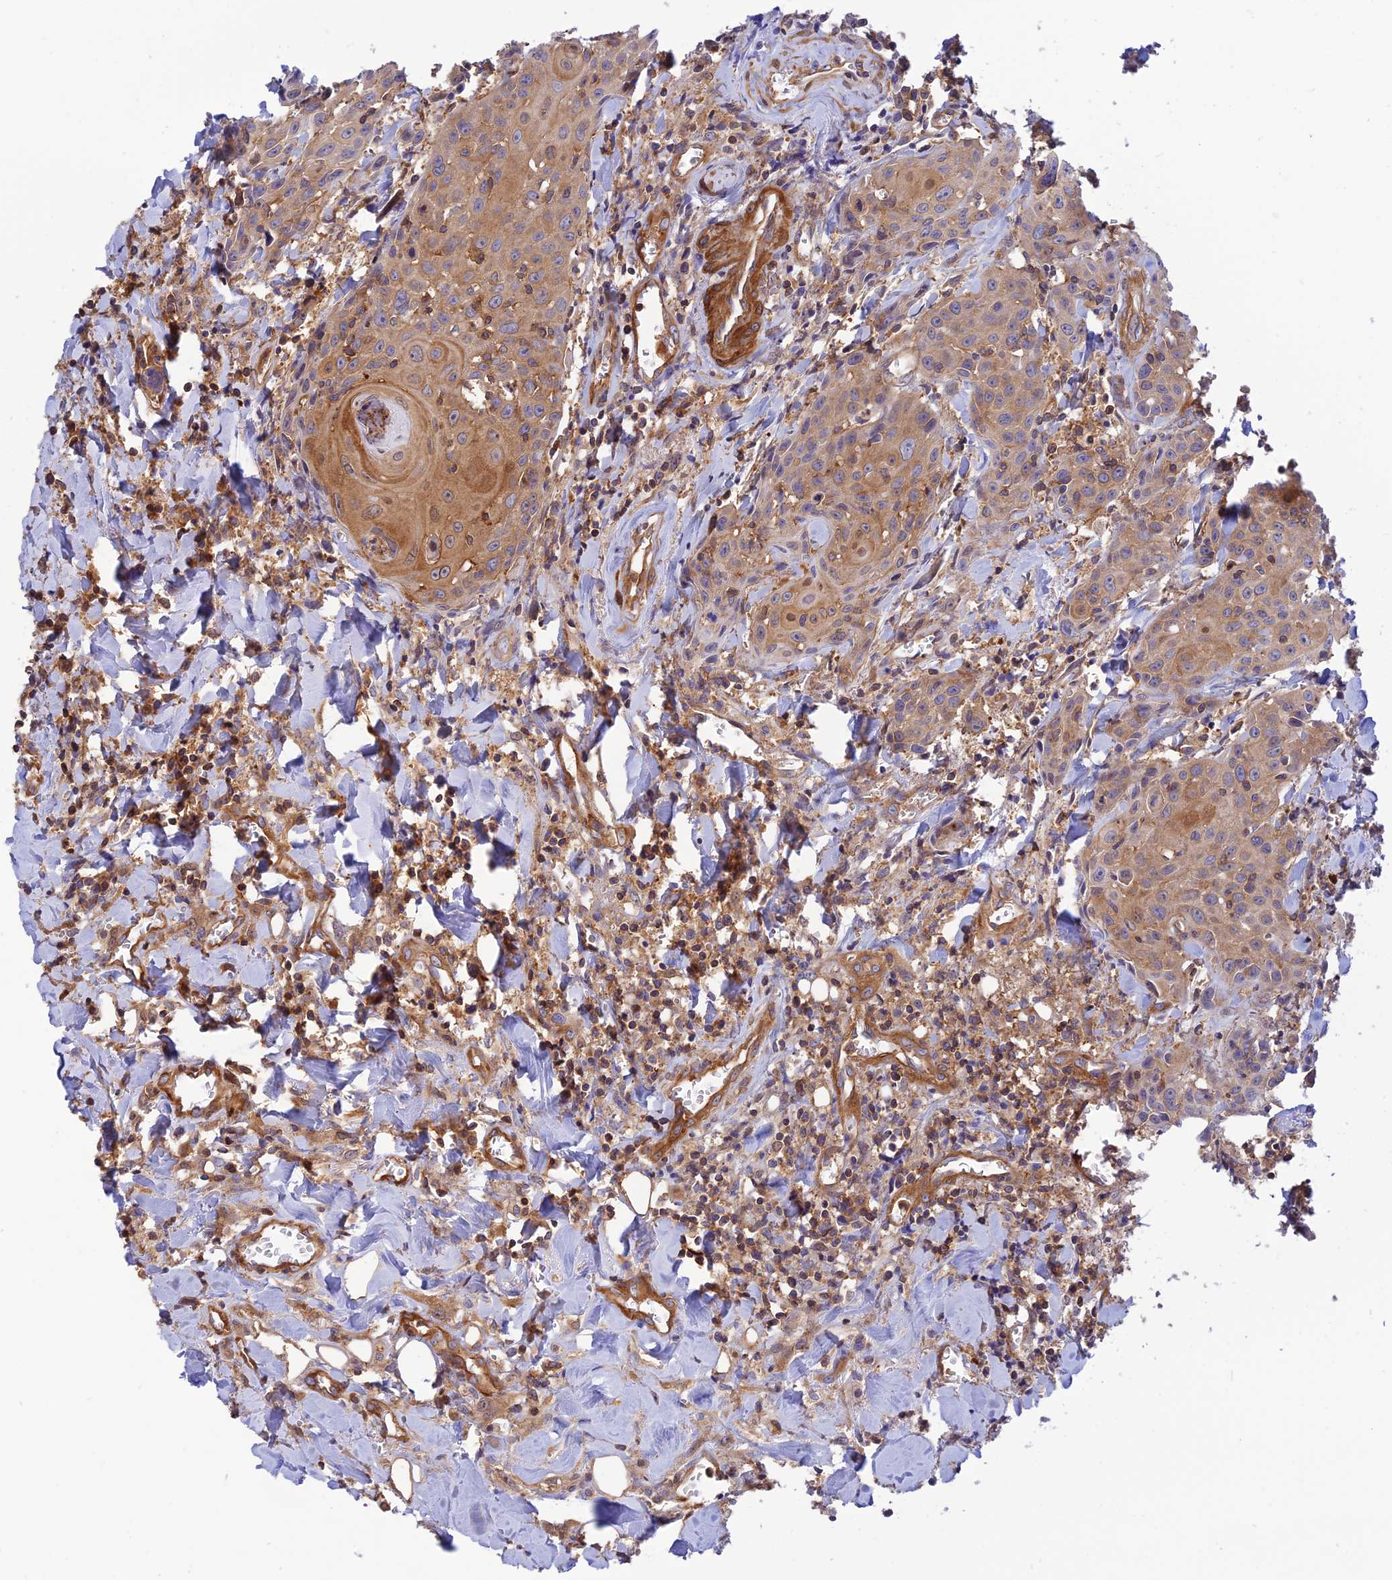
{"staining": {"intensity": "moderate", "quantity": "25%-75%", "location": "cytoplasmic/membranous"}, "tissue": "head and neck cancer", "cell_type": "Tumor cells", "image_type": "cancer", "snomed": [{"axis": "morphology", "description": "Squamous cell carcinoma, NOS"}, {"axis": "topography", "description": "Oral tissue"}, {"axis": "topography", "description": "Head-Neck"}], "caption": "Tumor cells exhibit medium levels of moderate cytoplasmic/membranous positivity in about 25%-75% of cells in human head and neck cancer.", "gene": "PPP1R12C", "patient": {"sex": "female", "age": 82}}